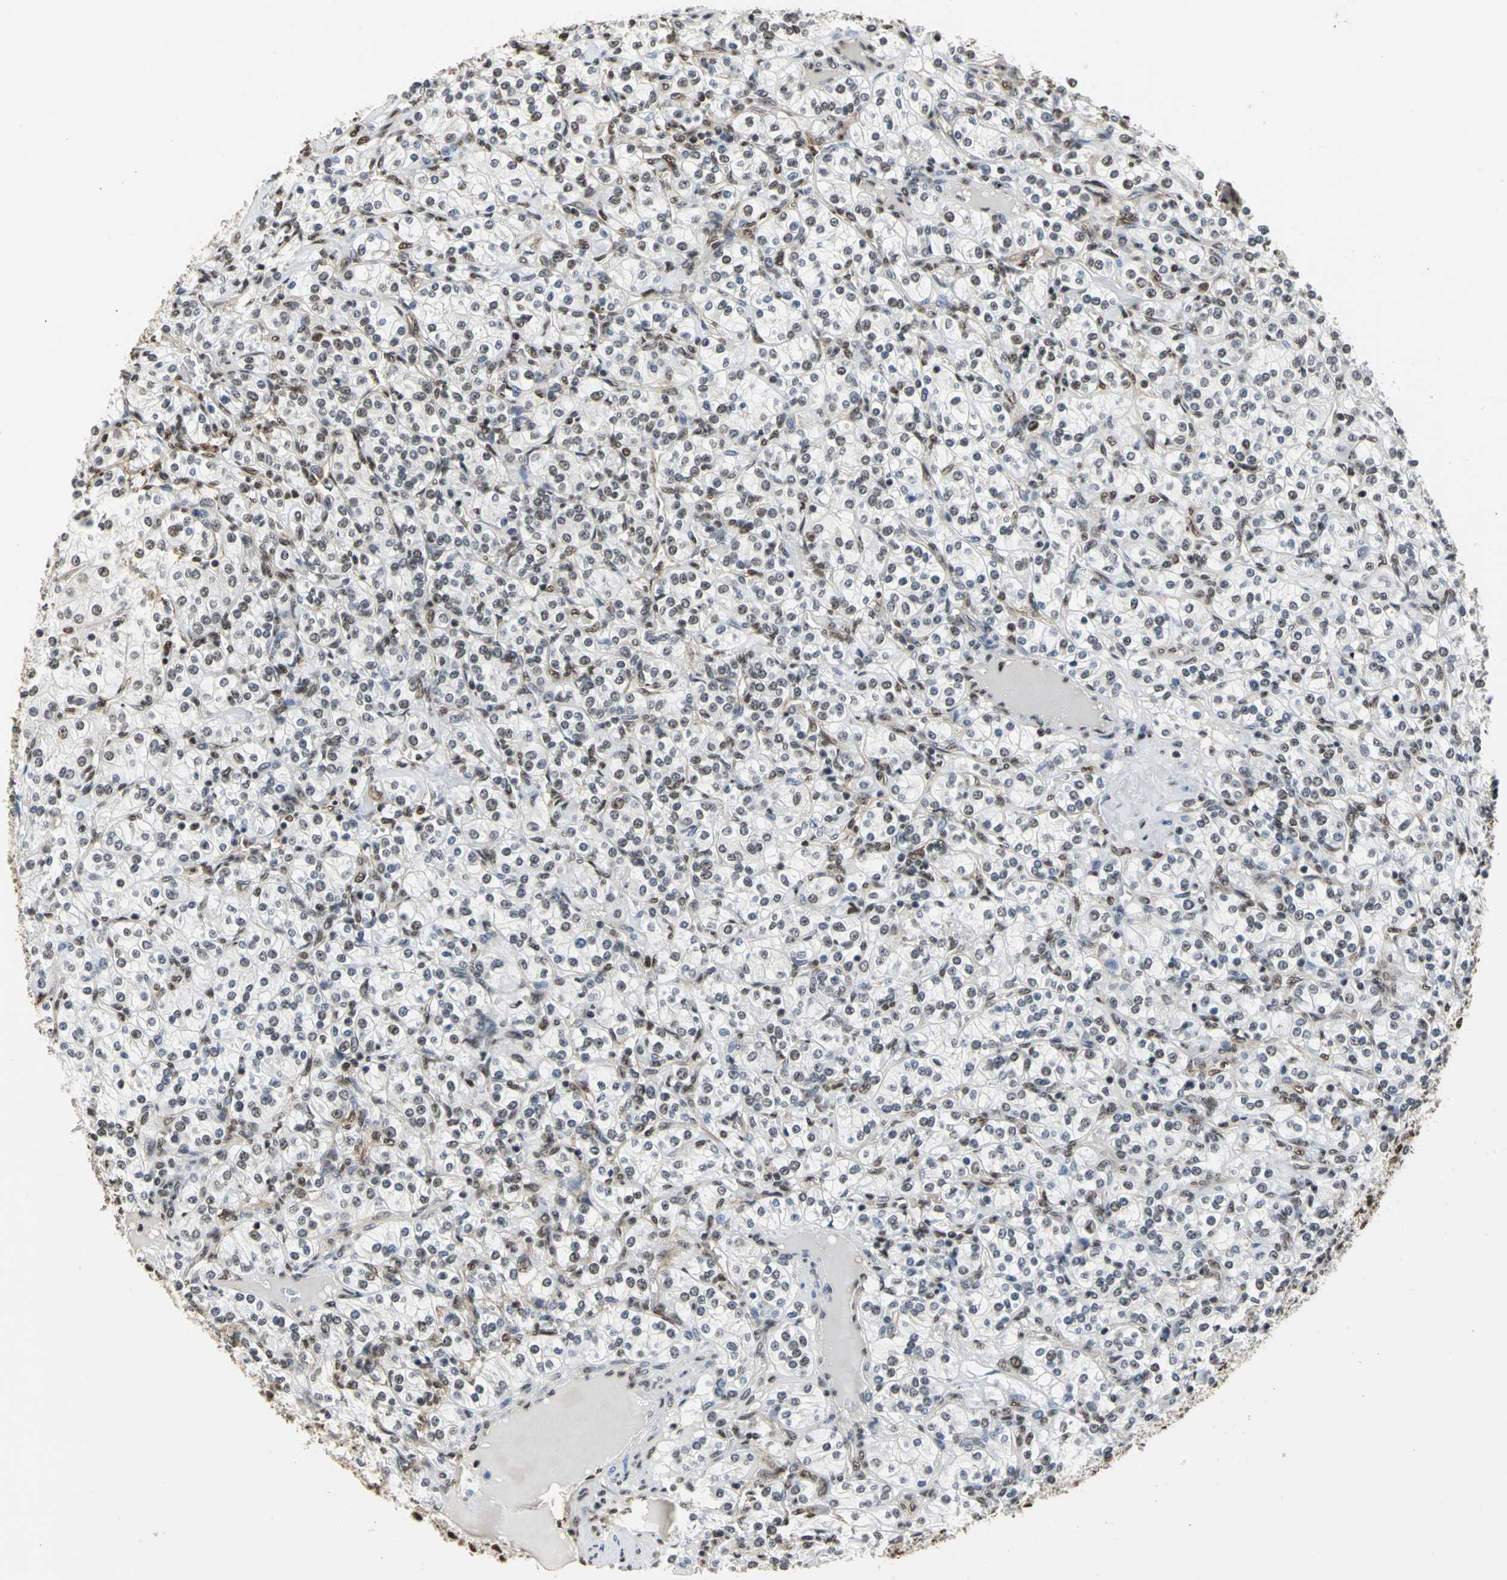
{"staining": {"intensity": "weak", "quantity": ">75%", "location": "nuclear"}, "tissue": "renal cancer", "cell_type": "Tumor cells", "image_type": "cancer", "snomed": [{"axis": "morphology", "description": "Adenocarcinoma, NOS"}, {"axis": "topography", "description": "Kidney"}], "caption": "The histopathology image demonstrates immunohistochemical staining of renal adenocarcinoma. There is weak nuclear positivity is seen in approximately >75% of tumor cells.", "gene": "CCDC88C", "patient": {"sex": "male", "age": 77}}